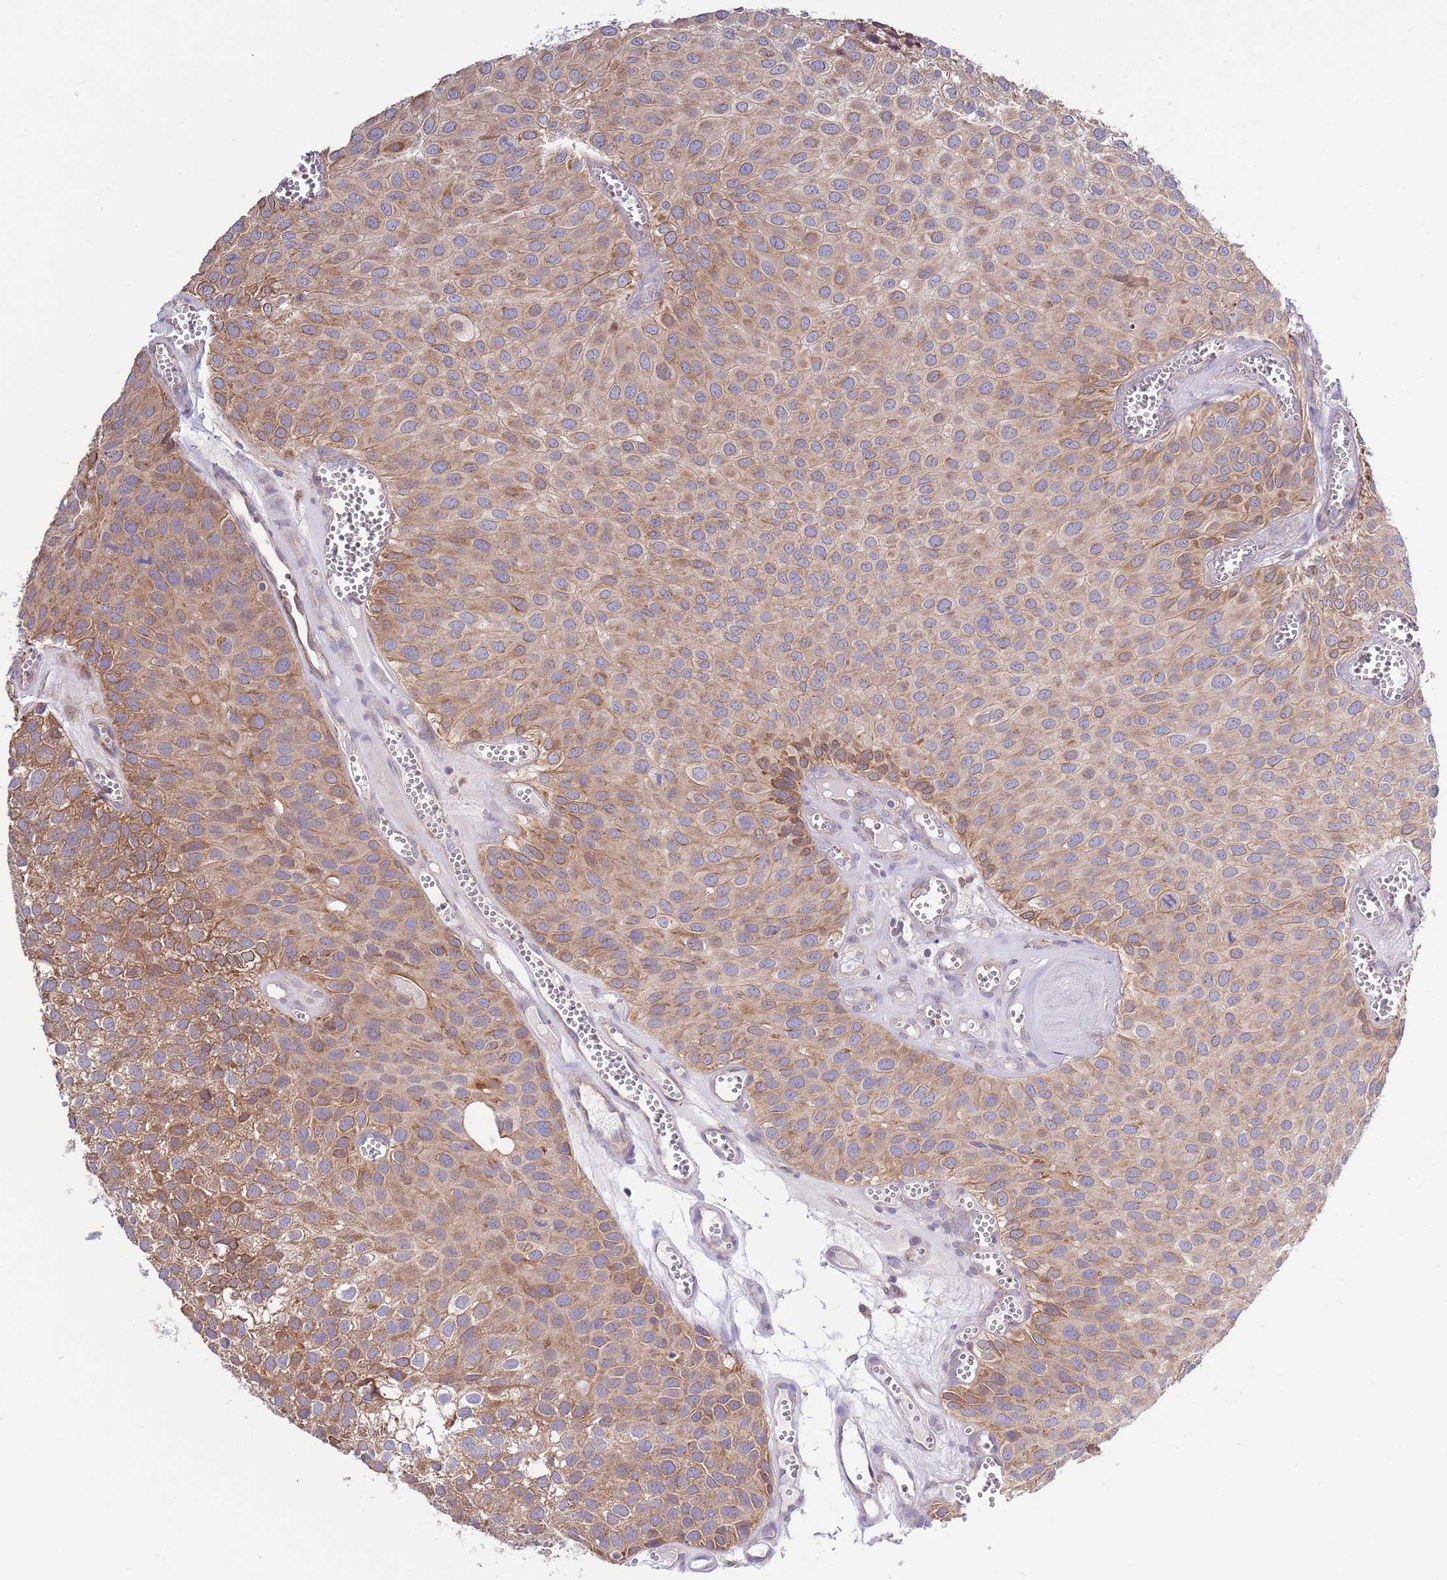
{"staining": {"intensity": "moderate", "quantity": ">75%", "location": "cytoplasmic/membranous"}, "tissue": "urothelial cancer", "cell_type": "Tumor cells", "image_type": "cancer", "snomed": [{"axis": "morphology", "description": "Urothelial carcinoma, Low grade"}, {"axis": "topography", "description": "Urinary bladder"}], "caption": "IHC (DAB) staining of human low-grade urothelial carcinoma exhibits moderate cytoplasmic/membranous protein expression in approximately >75% of tumor cells.", "gene": "ARL2BP", "patient": {"sex": "male", "age": 88}}